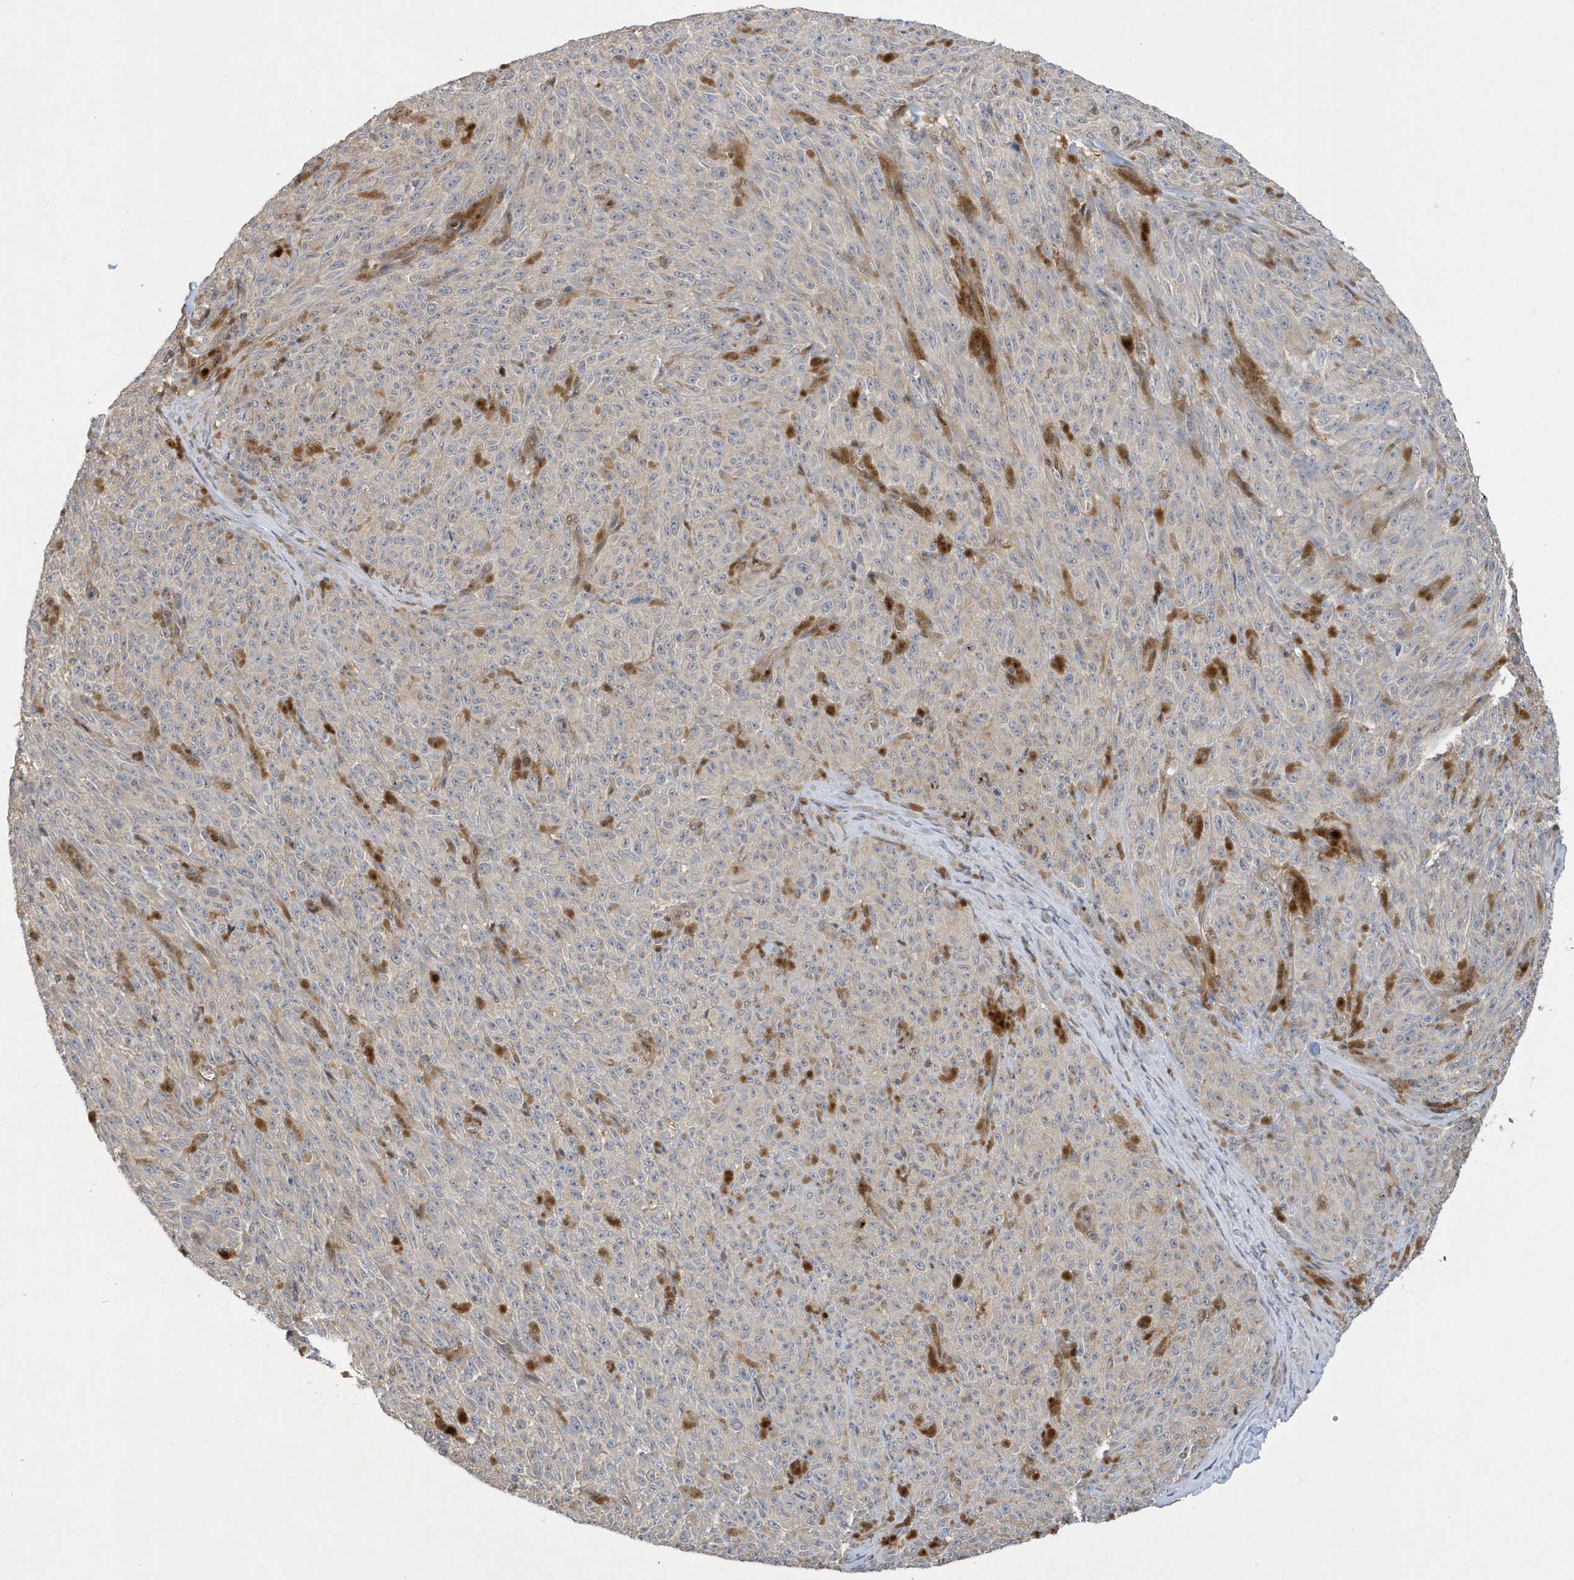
{"staining": {"intensity": "negative", "quantity": "none", "location": "none"}, "tissue": "melanoma", "cell_type": "Tumor cells", "image_type": "cancer", "snomed": [{"axis": "morphology", "description": "Malignant melanoma, NOS"}, {"axis": "topography", "description": "Skin"}], "caption": "Protein analysis of melanoma reveals no significant expression in tumor cells.", "gene": "NCOA7", "patient": {"sex": "female", "age": 82}}